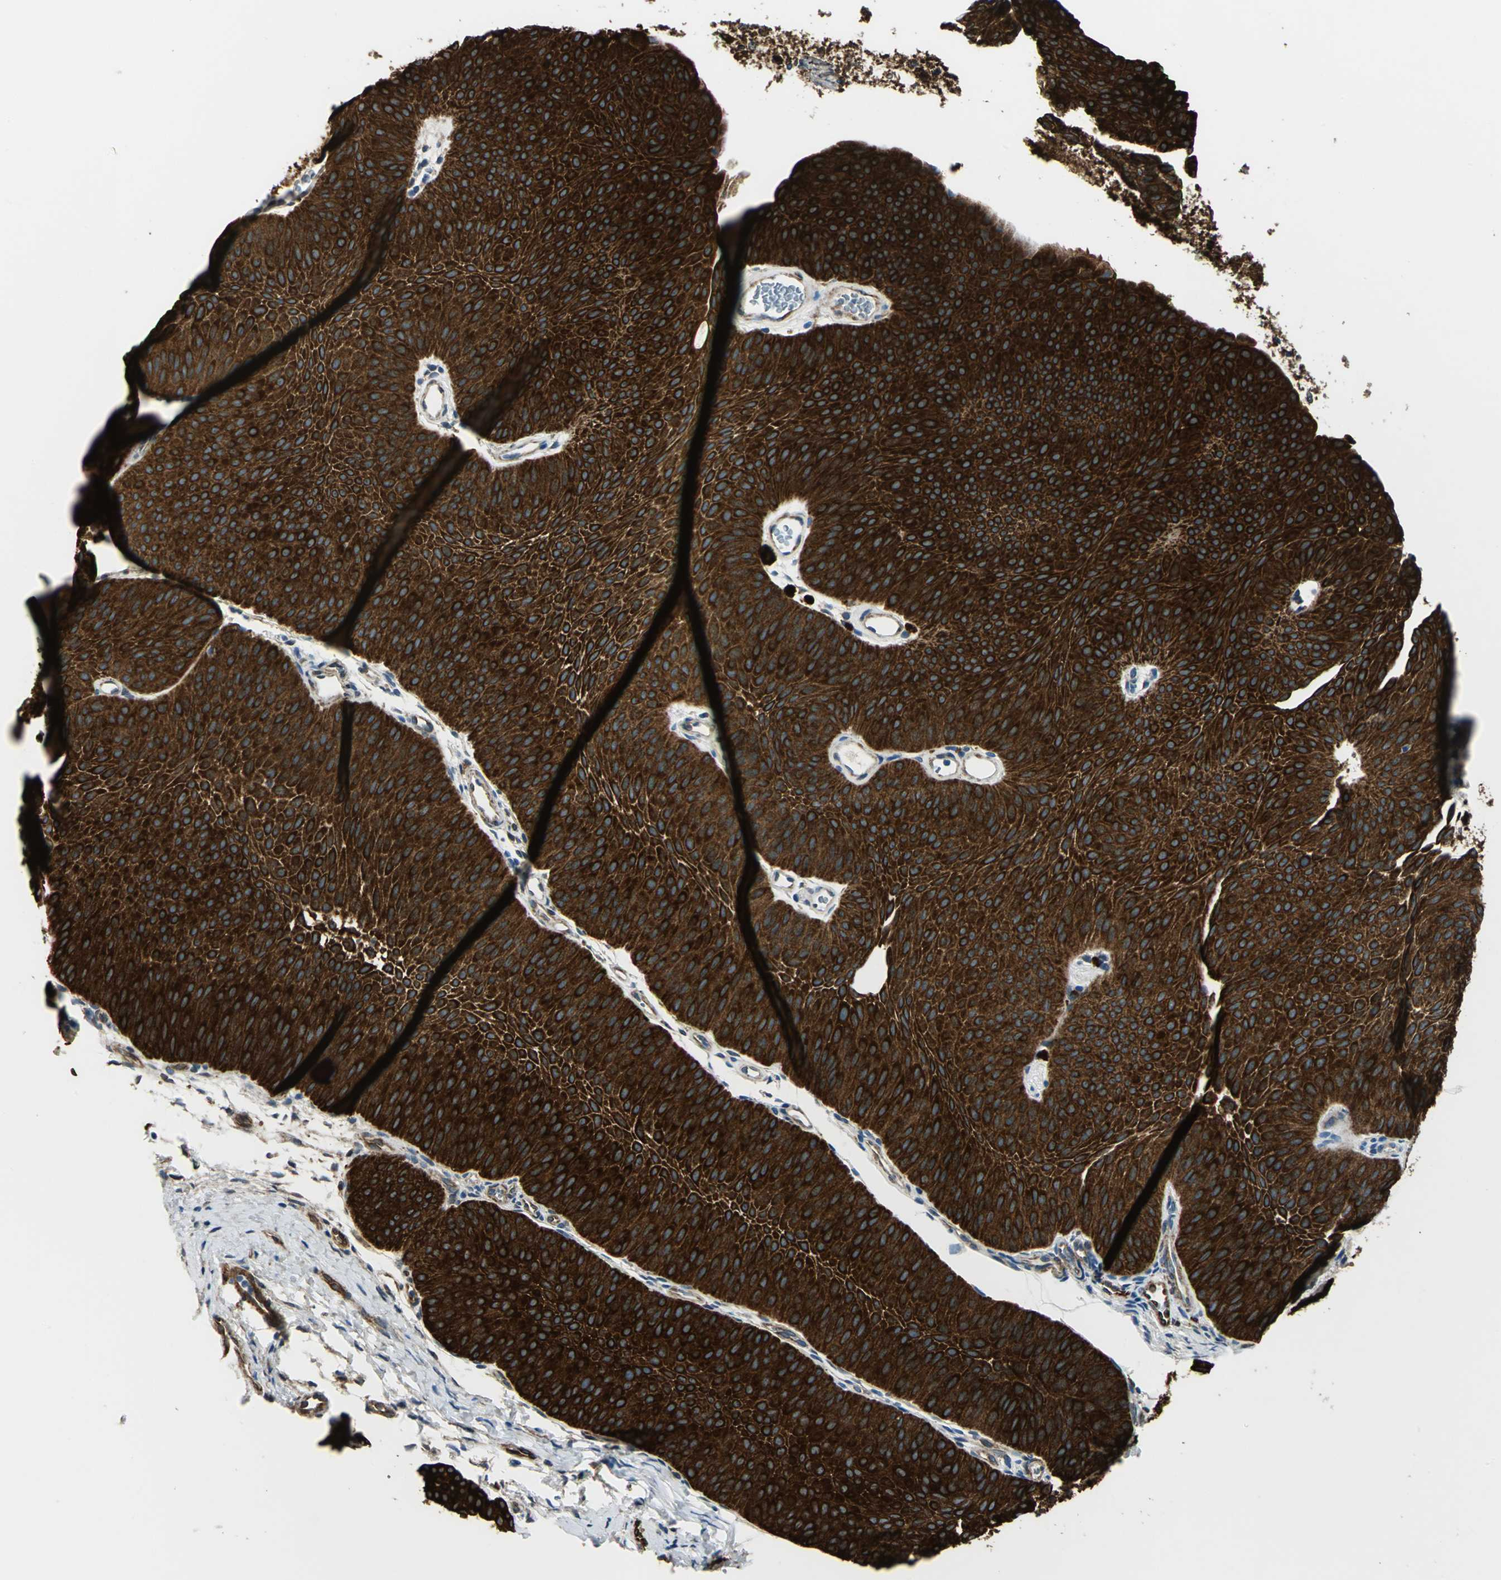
{"staining": {"intensity": "strong", "quantity": ">75%", "location": "cytoplasmic/membranous"}, "tissue": "urothelial cancer", "cell_type": "Tumor cells", "image_type": "cancer", "snomed": [{"axis": "morphology", "description": "Urothelial carcinoma, Low grade"}, {"axis": "topography", "description": "Urinary bladder"}], "caption": "Low-grade urothelial carcinoma stained with IHC demonstrates strong cytoplasmic/membranous staining in approximately >75% of tumor cells.", "gene": "HSPB1", "patient": {"sex": "female", "age": 60}}